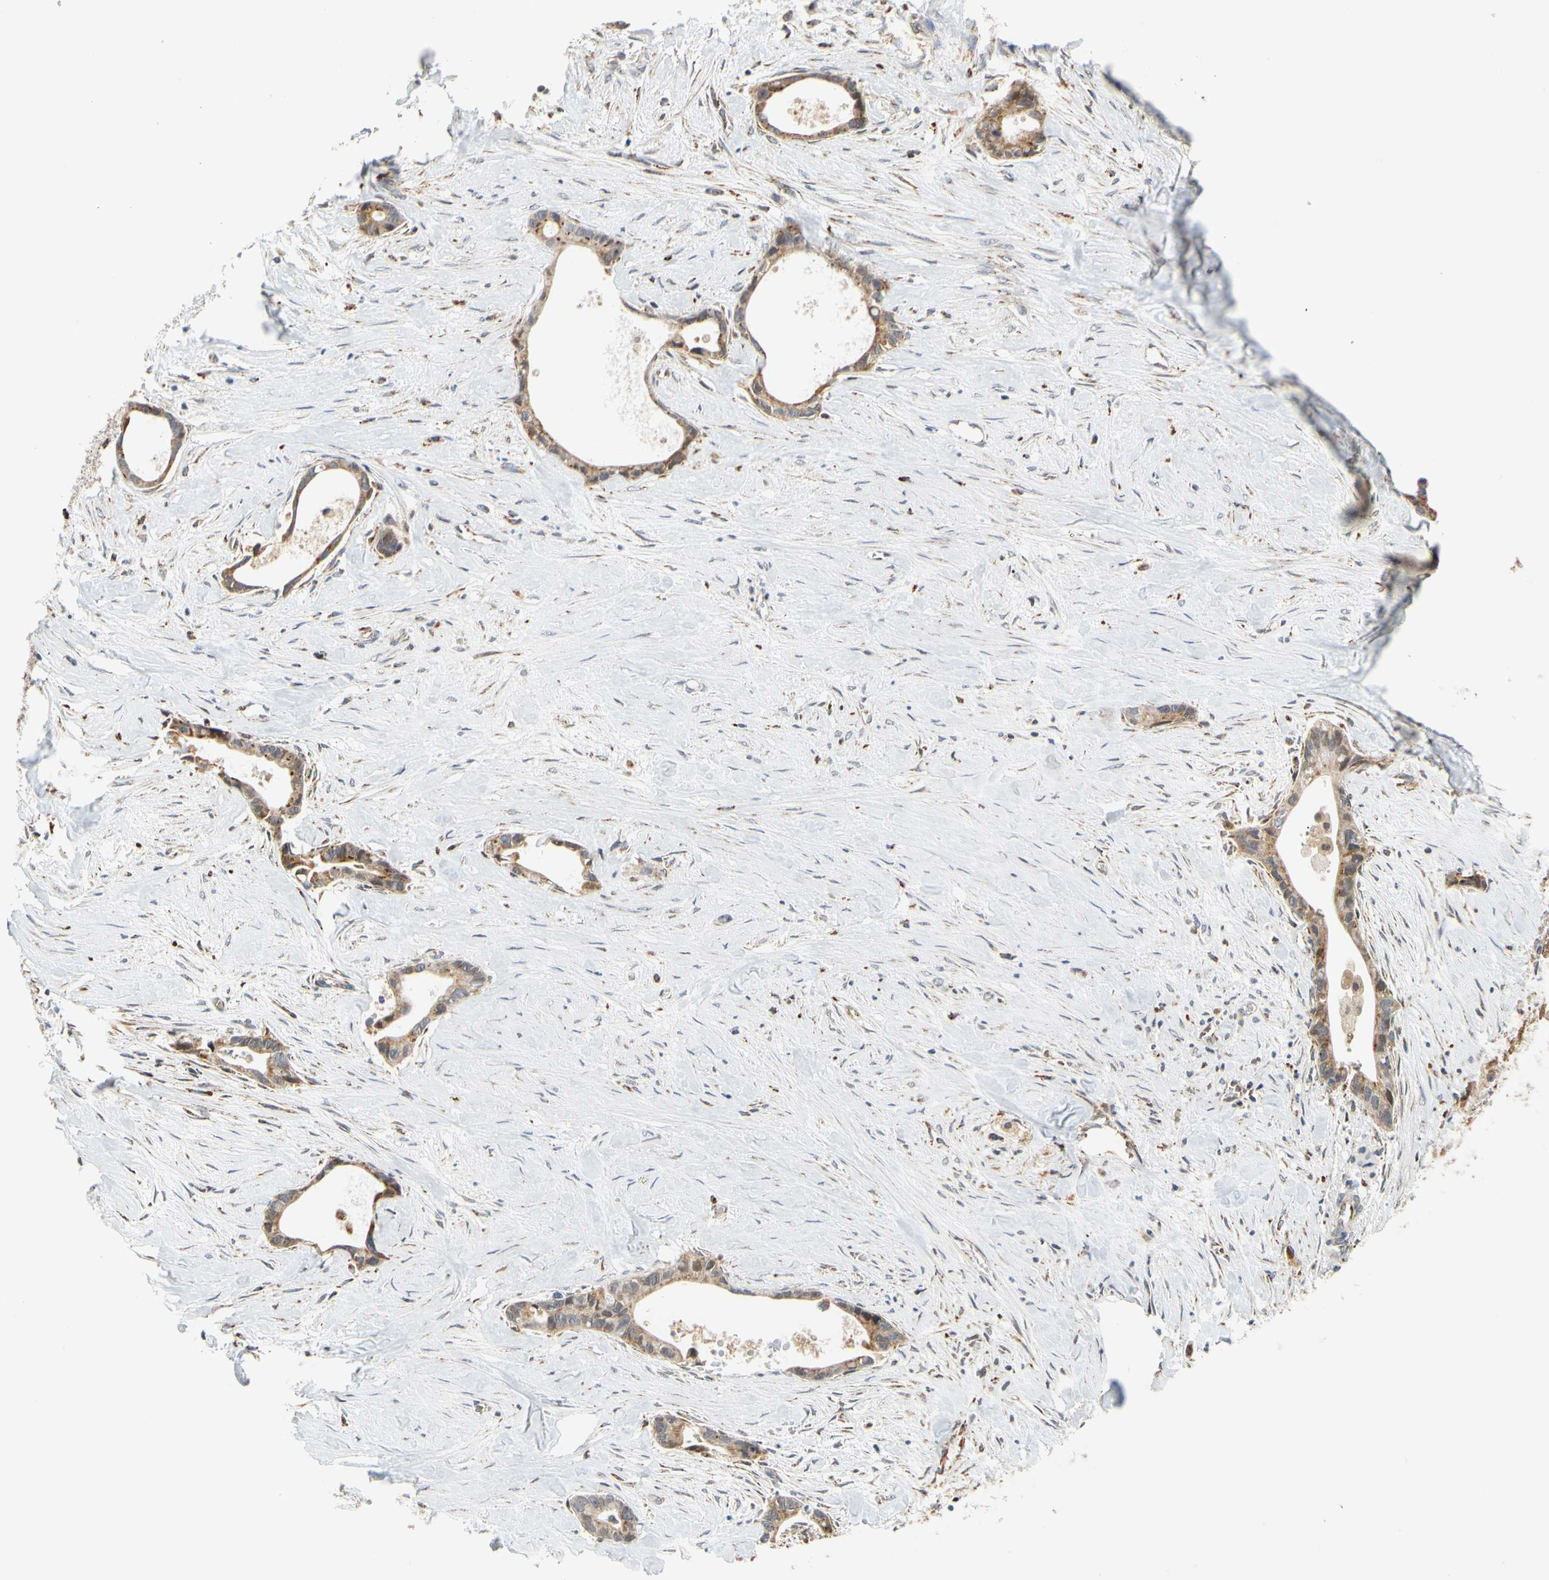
{"staining": {"intensity": "moderate", "quantity": ">75%", "location": "cytoplasmic/membranous"}, "tissue": "liver cancer", "cell_type": "Tumor cells", "image_type": "cancer", "snomed": [{"axis": "morphology", "description": "Cholangiocarcinoma"}, {"axis": "topography", "description": "Liver"}], "caption": "A histopathology image of human cholangiocarcinoma (liver) stained for a protein reveals moderate cytoplasmic/membranous brown staining in tumor cells.", "gene": "SFXN3", "patient": {"sex": "female", "age": 55}}